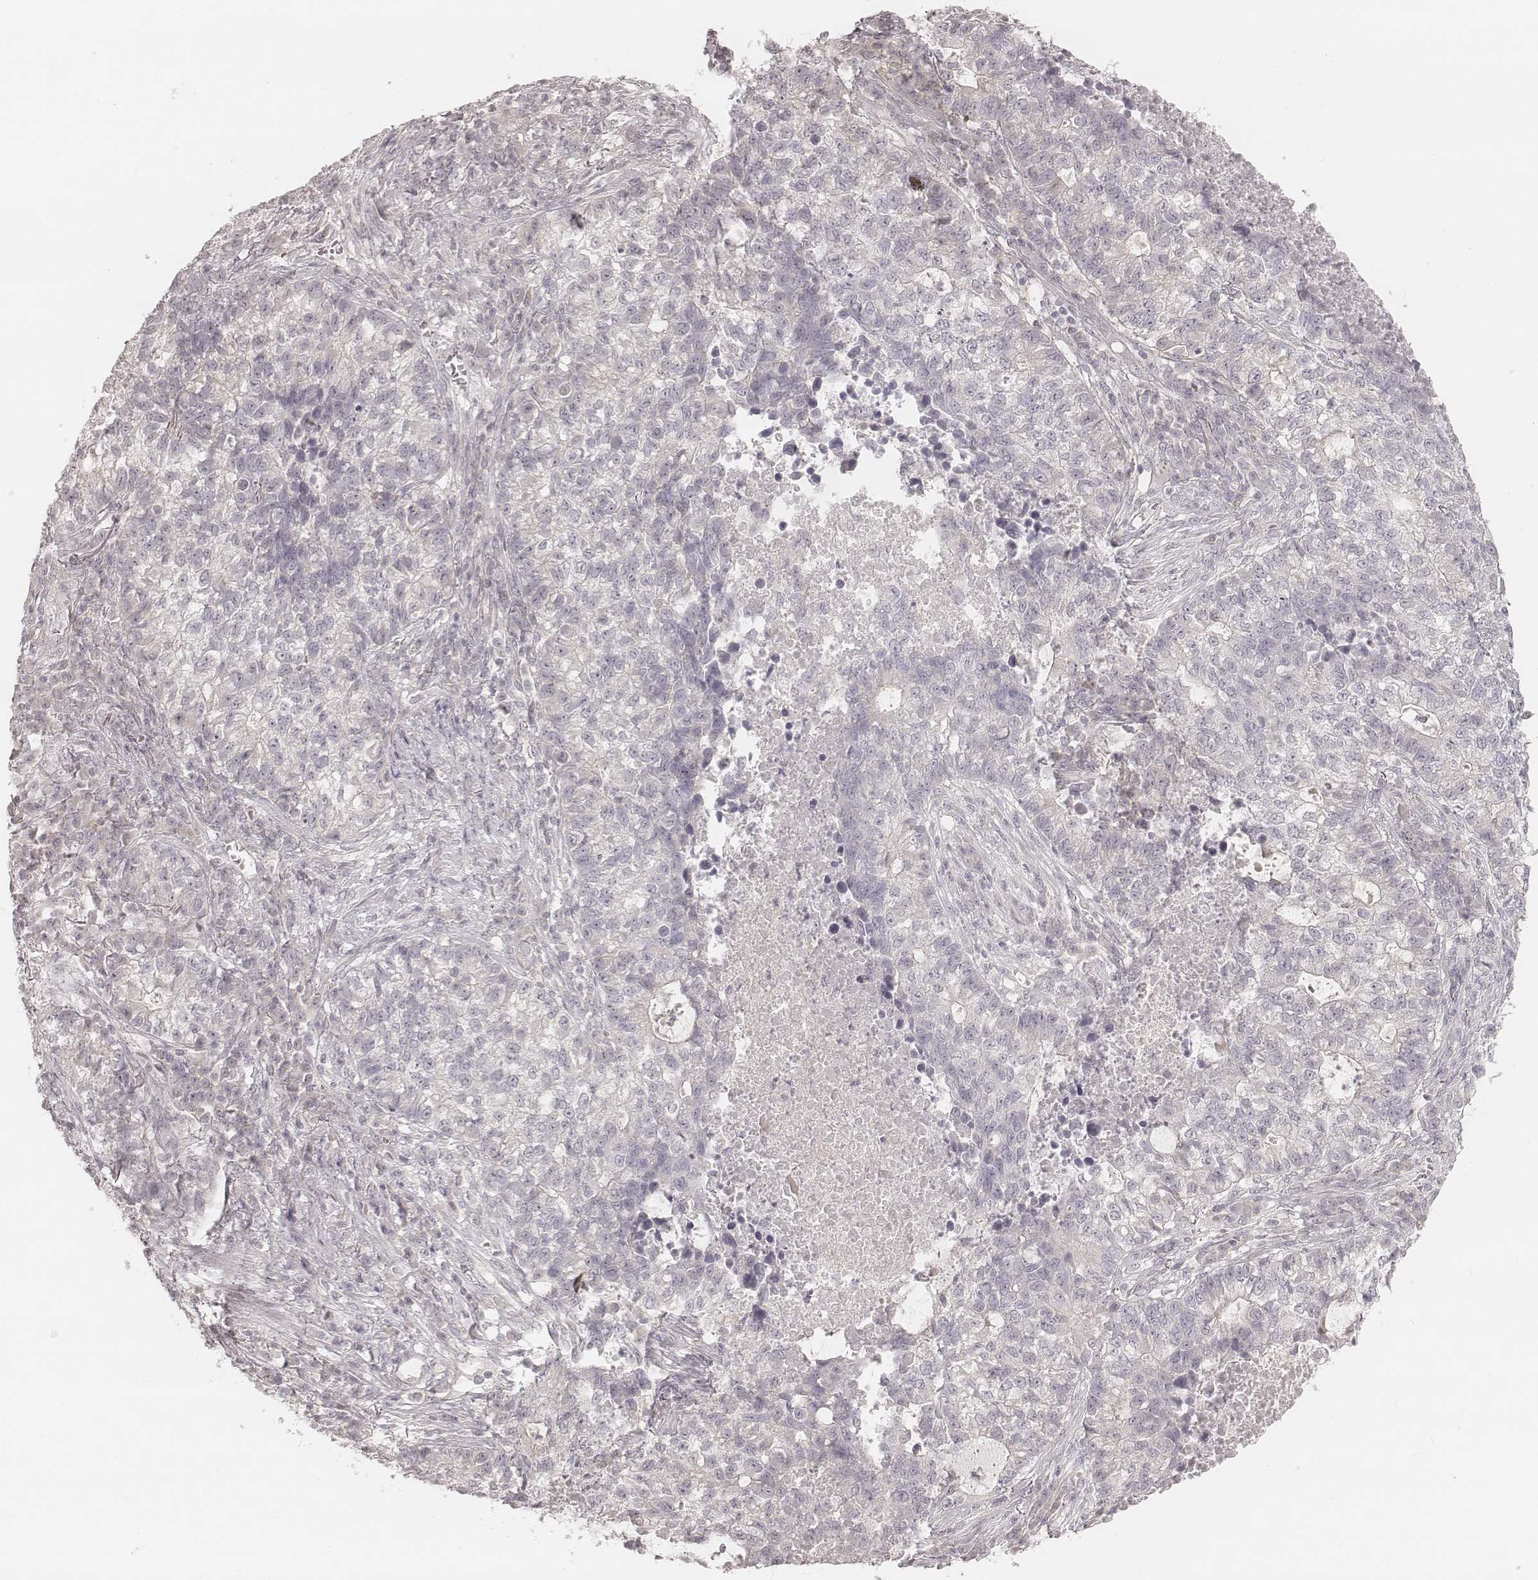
{"staining": {"intensity": "negative", "quantity": "none", "location": "none"}, "tissue": "lung cancer", "cell_type": "Tumor cells", "image_type": "cancer", "snomed": [{"axis": "morphology", "description": "Adenocarcinoma, NOS"}, {"axis": "topography", "description": "Lung"}], "caption": "Immunohistochemical staining of adenocarcinoma (lung) shows no significant staining in tumor cells.", "gene": "ACACB", "patient": {"sex": "male", "age": 57}}